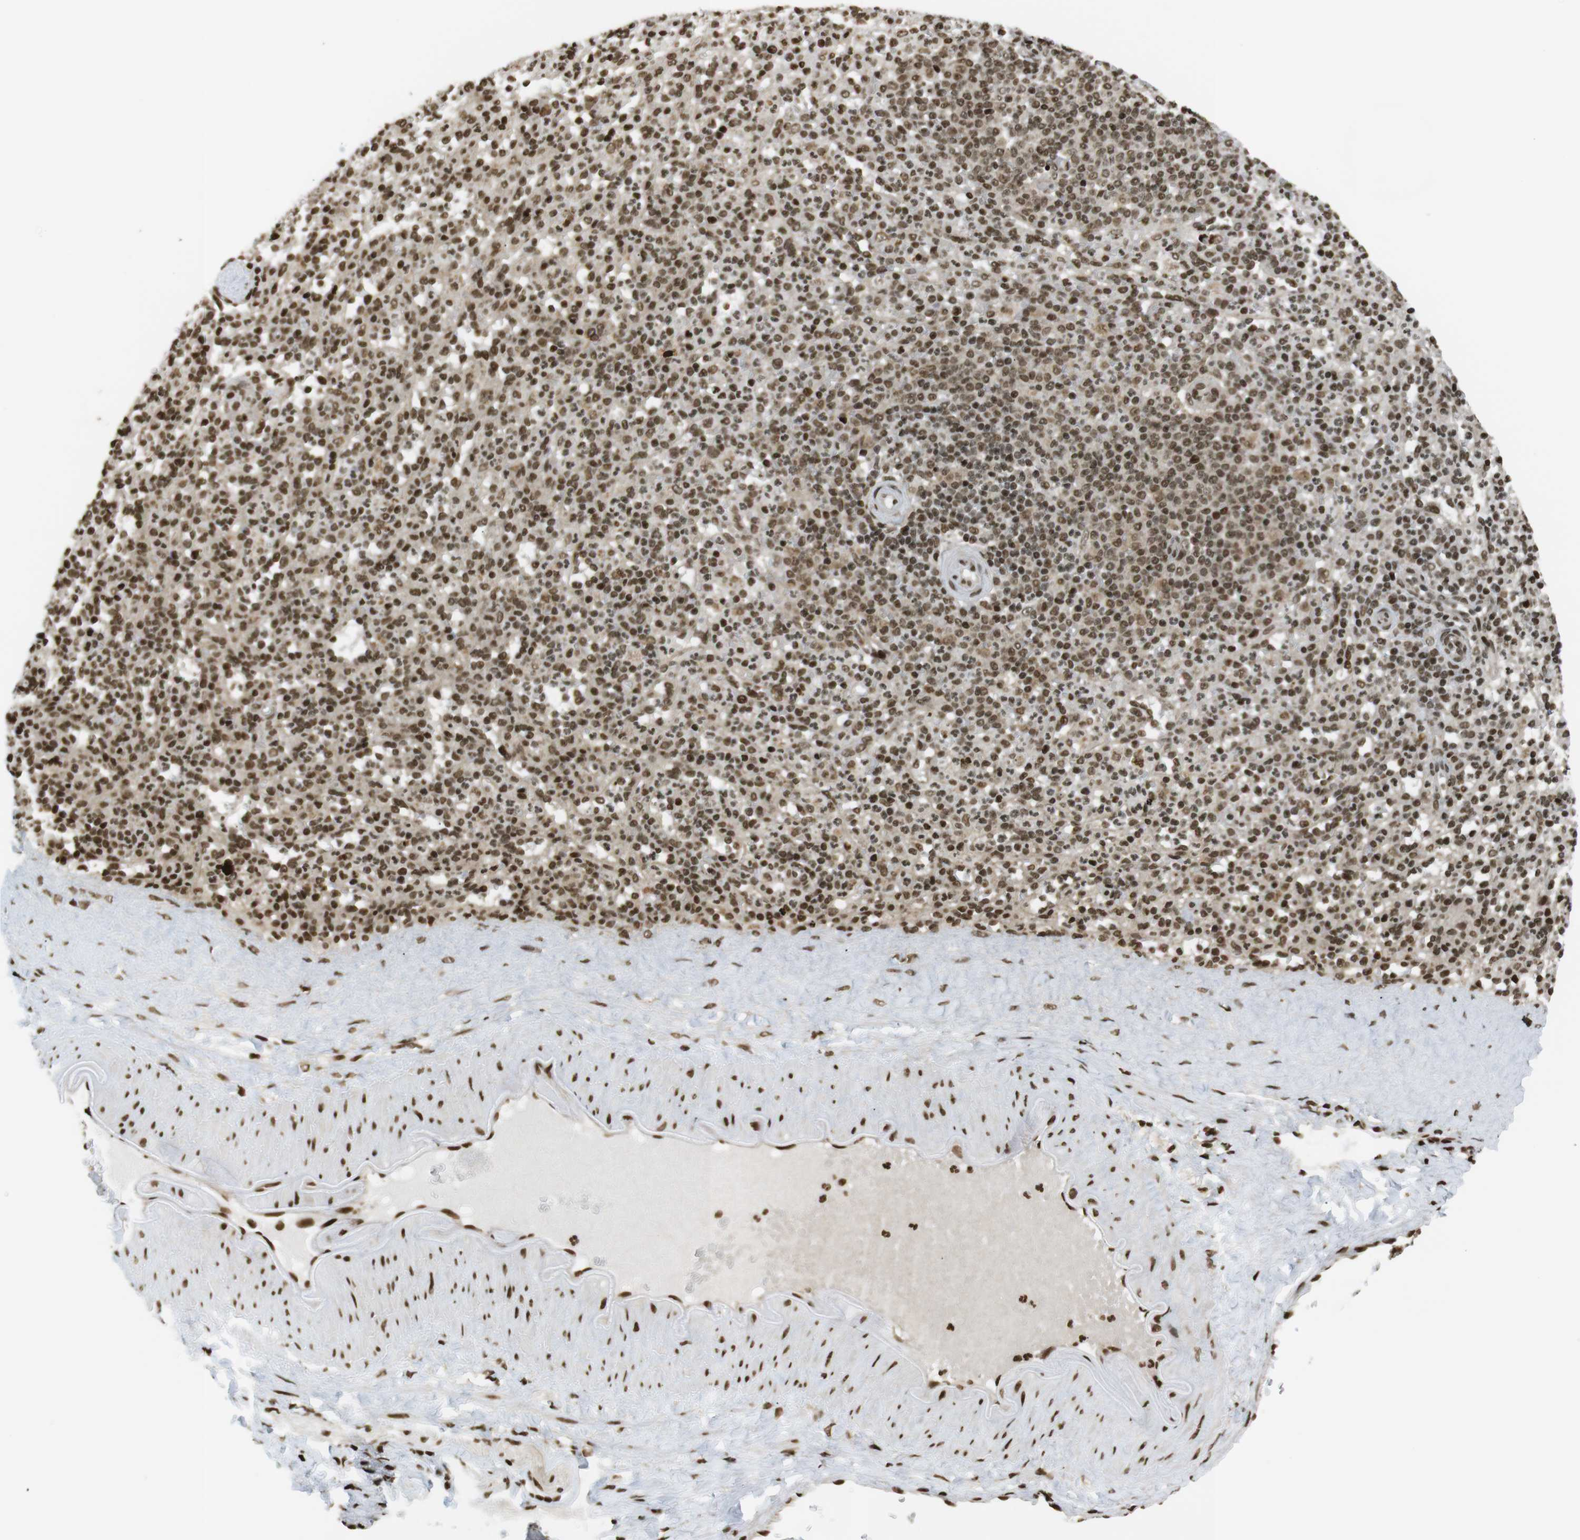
{"staining": {"intensity": "moderate", "quantity": ">75%", "location": "nuclear"}, "tissue": "spleen", "cell_type": "Cells in red pulp", "image_type": "normal", "snomed": [{"axis": "morphology", "description": "Normal tissue, NOS"}, {"axis": "topography", "description": "Spleen"}], "caption": "Approximately >75% of cells in red pulp in benign spleen show moderate nuclear protein expression as visualized by brown immunohistochemical staining.", "gene": "RUVBL2", "patient": {"sex": "male", "age": 36}}